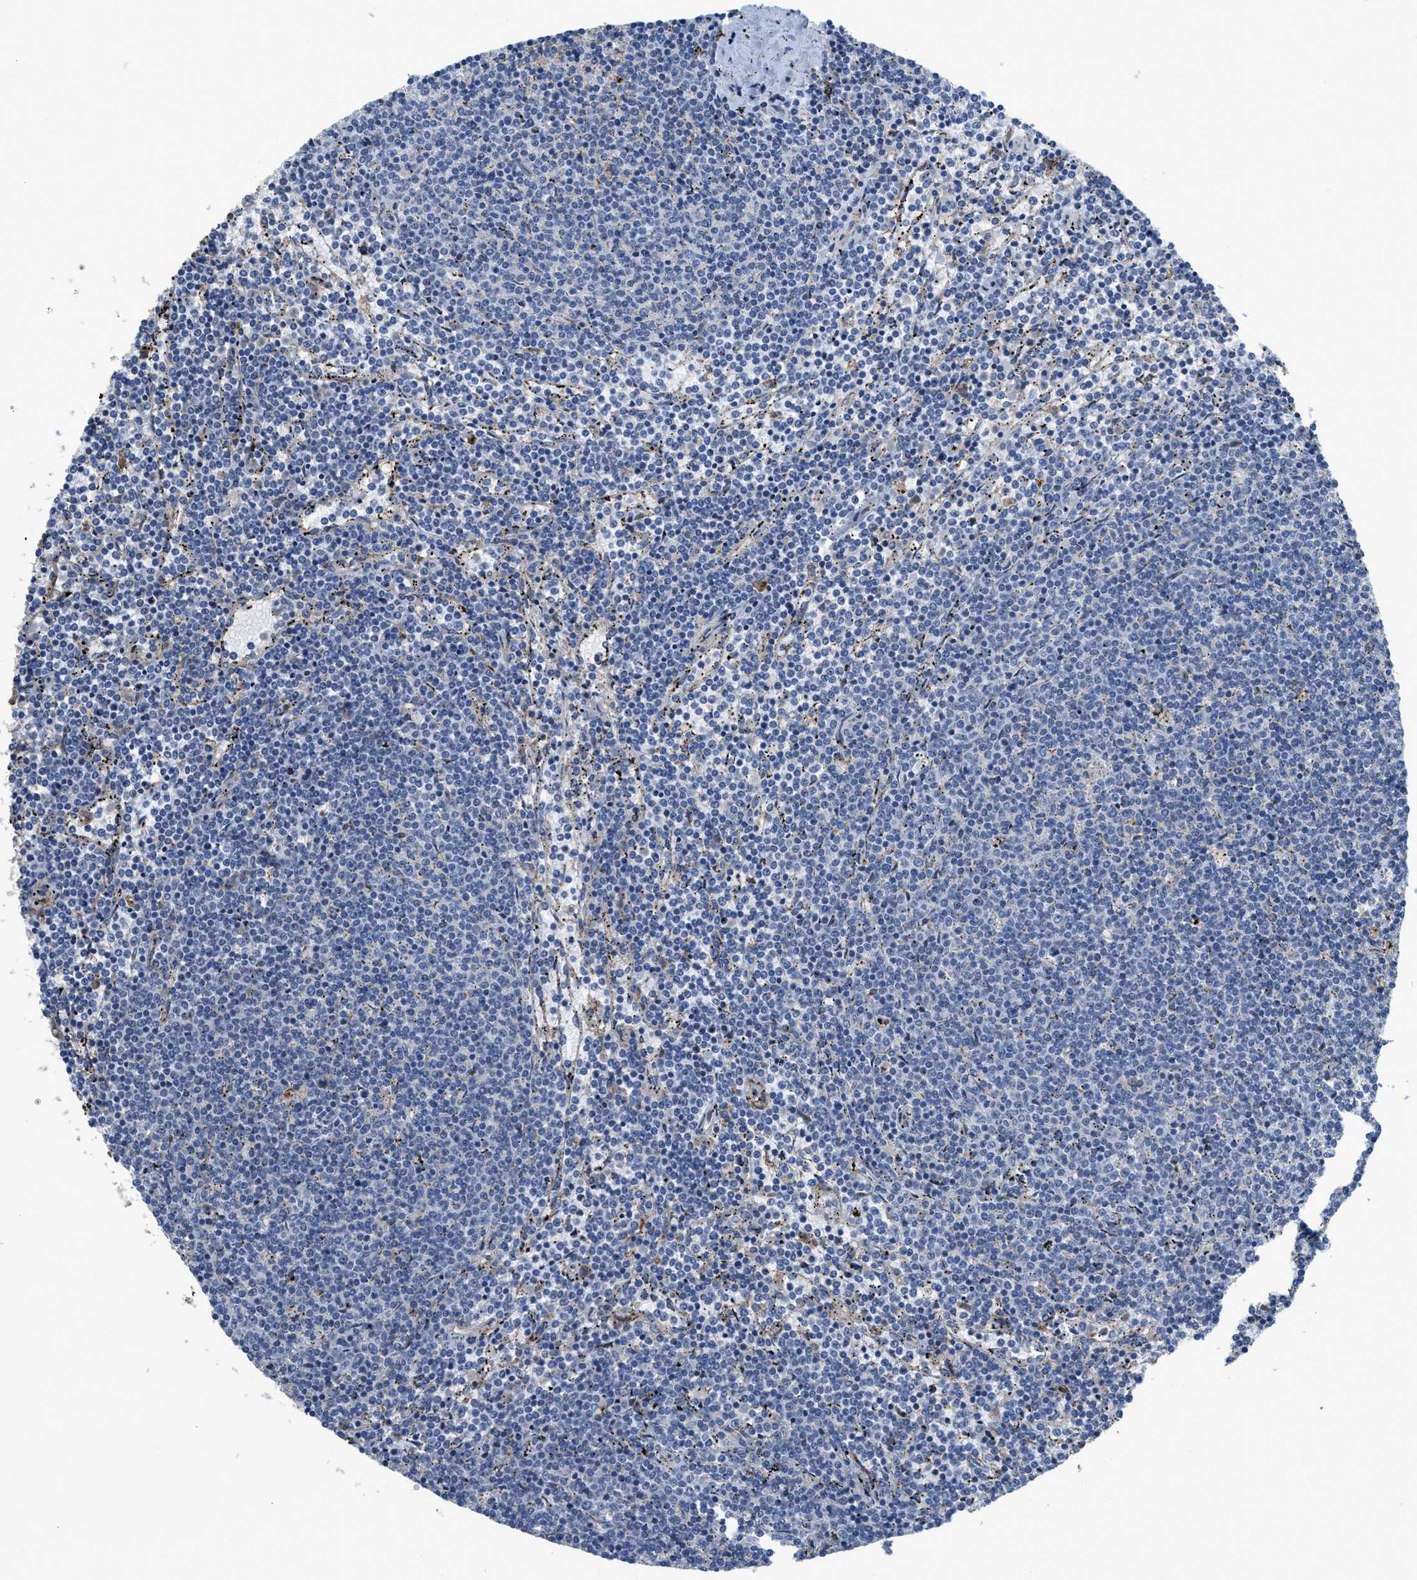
{"staining": {"intensity": "negative", "quantity": "none", "location": "none"}, "tissue": "lymphoma", "cell_type": "Tumor cells", "image_type": "cancer", "snomed": [{"axis": "morphology", "description": "Malignant lymphoma, non-Hodgkin's type, Low grade"}, {"axis": "topography", "description": "Spleen"}], "caption": "An immunohistochemistry image of lymphoma is shown. There is no staining in tumor cells of lymphoma.", "gene": "CASP10", "patient": {"sex": "female", "age": 50}}